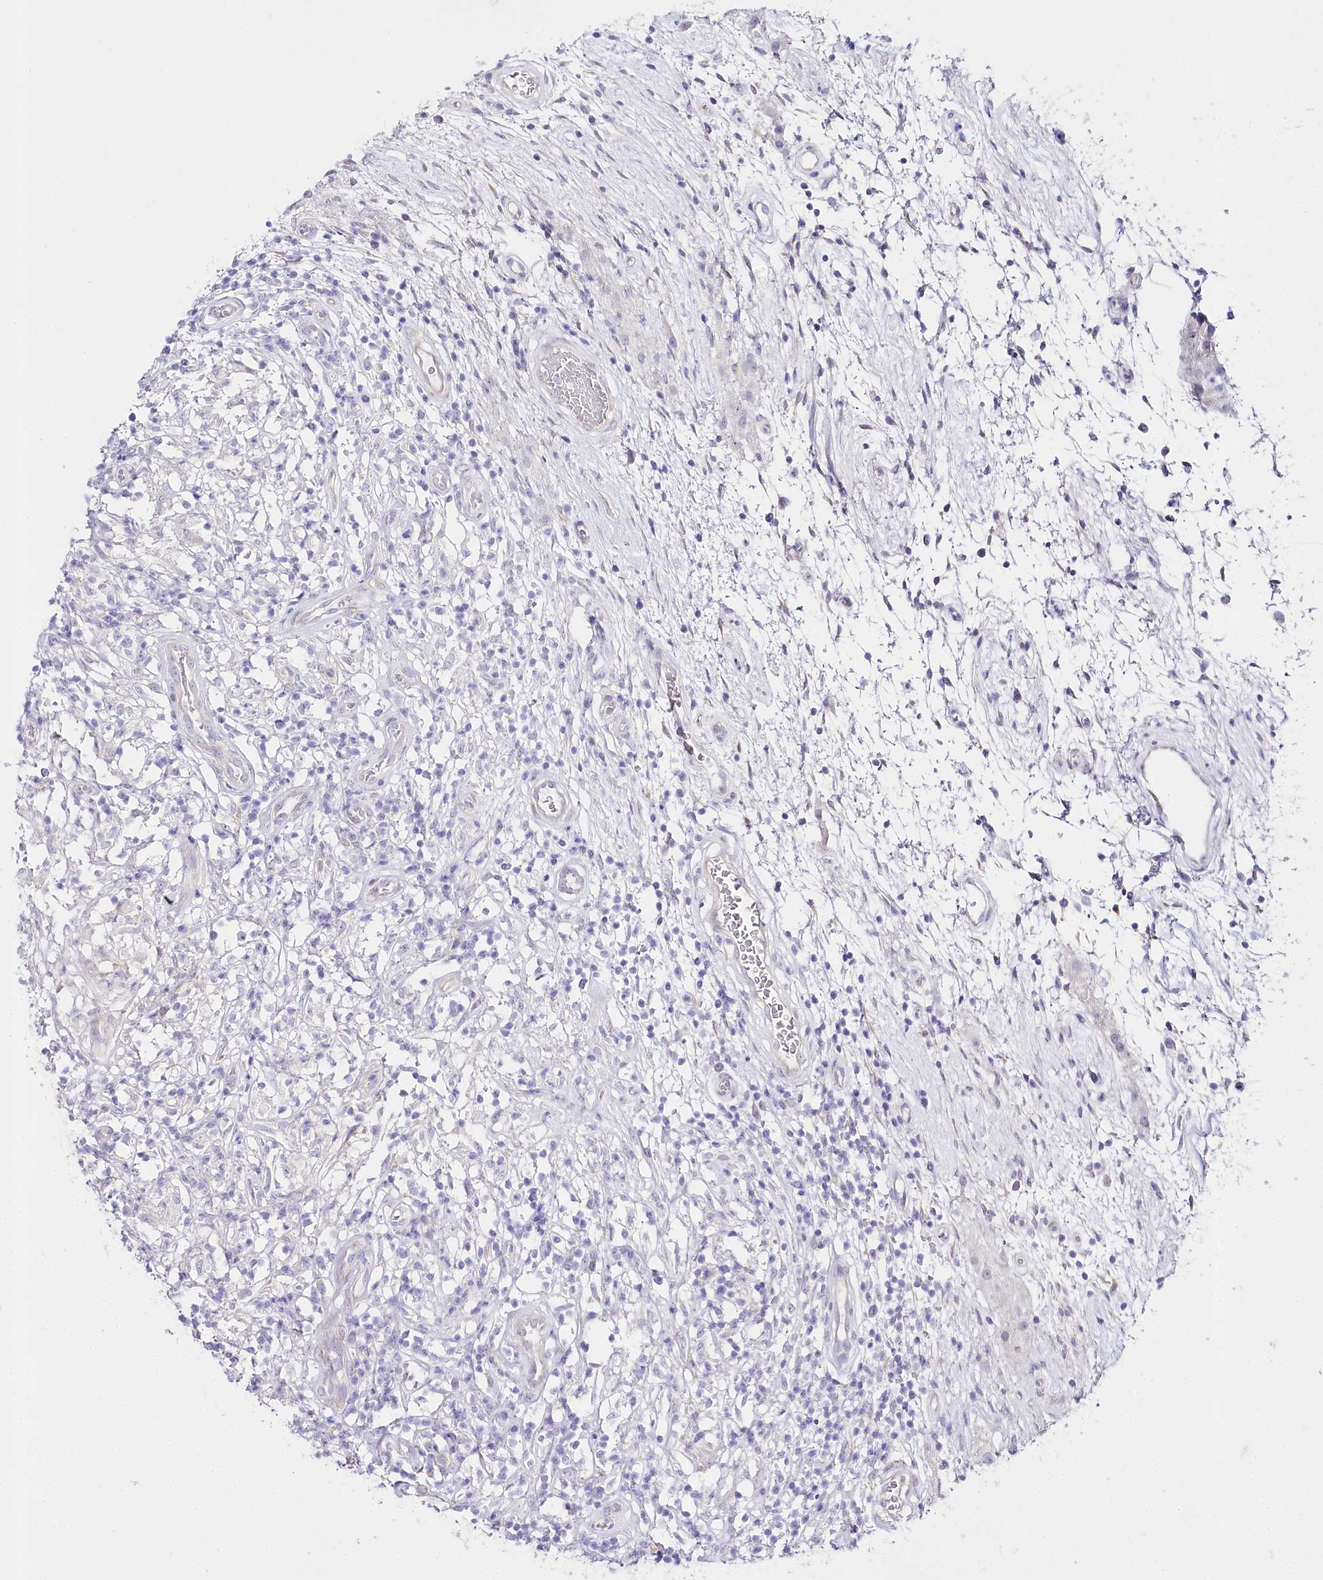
{"staining": {"intensity": "negative", "quantity": "none", "location": "none"}, "tissue": "testis cancer", "cell_type": "Tumor cells", "image_type": "cancer", "snomed": [{"axis": "morphology", "description": "Seminoma, NOS"}, {"axis": "topography", "description": "Testis"}], "caption": "Protein analysis of testis seminoma displays no significant expression in tumor cells.", "gene": "CSN3", "patient": {"sex": "male", "age": 49}}